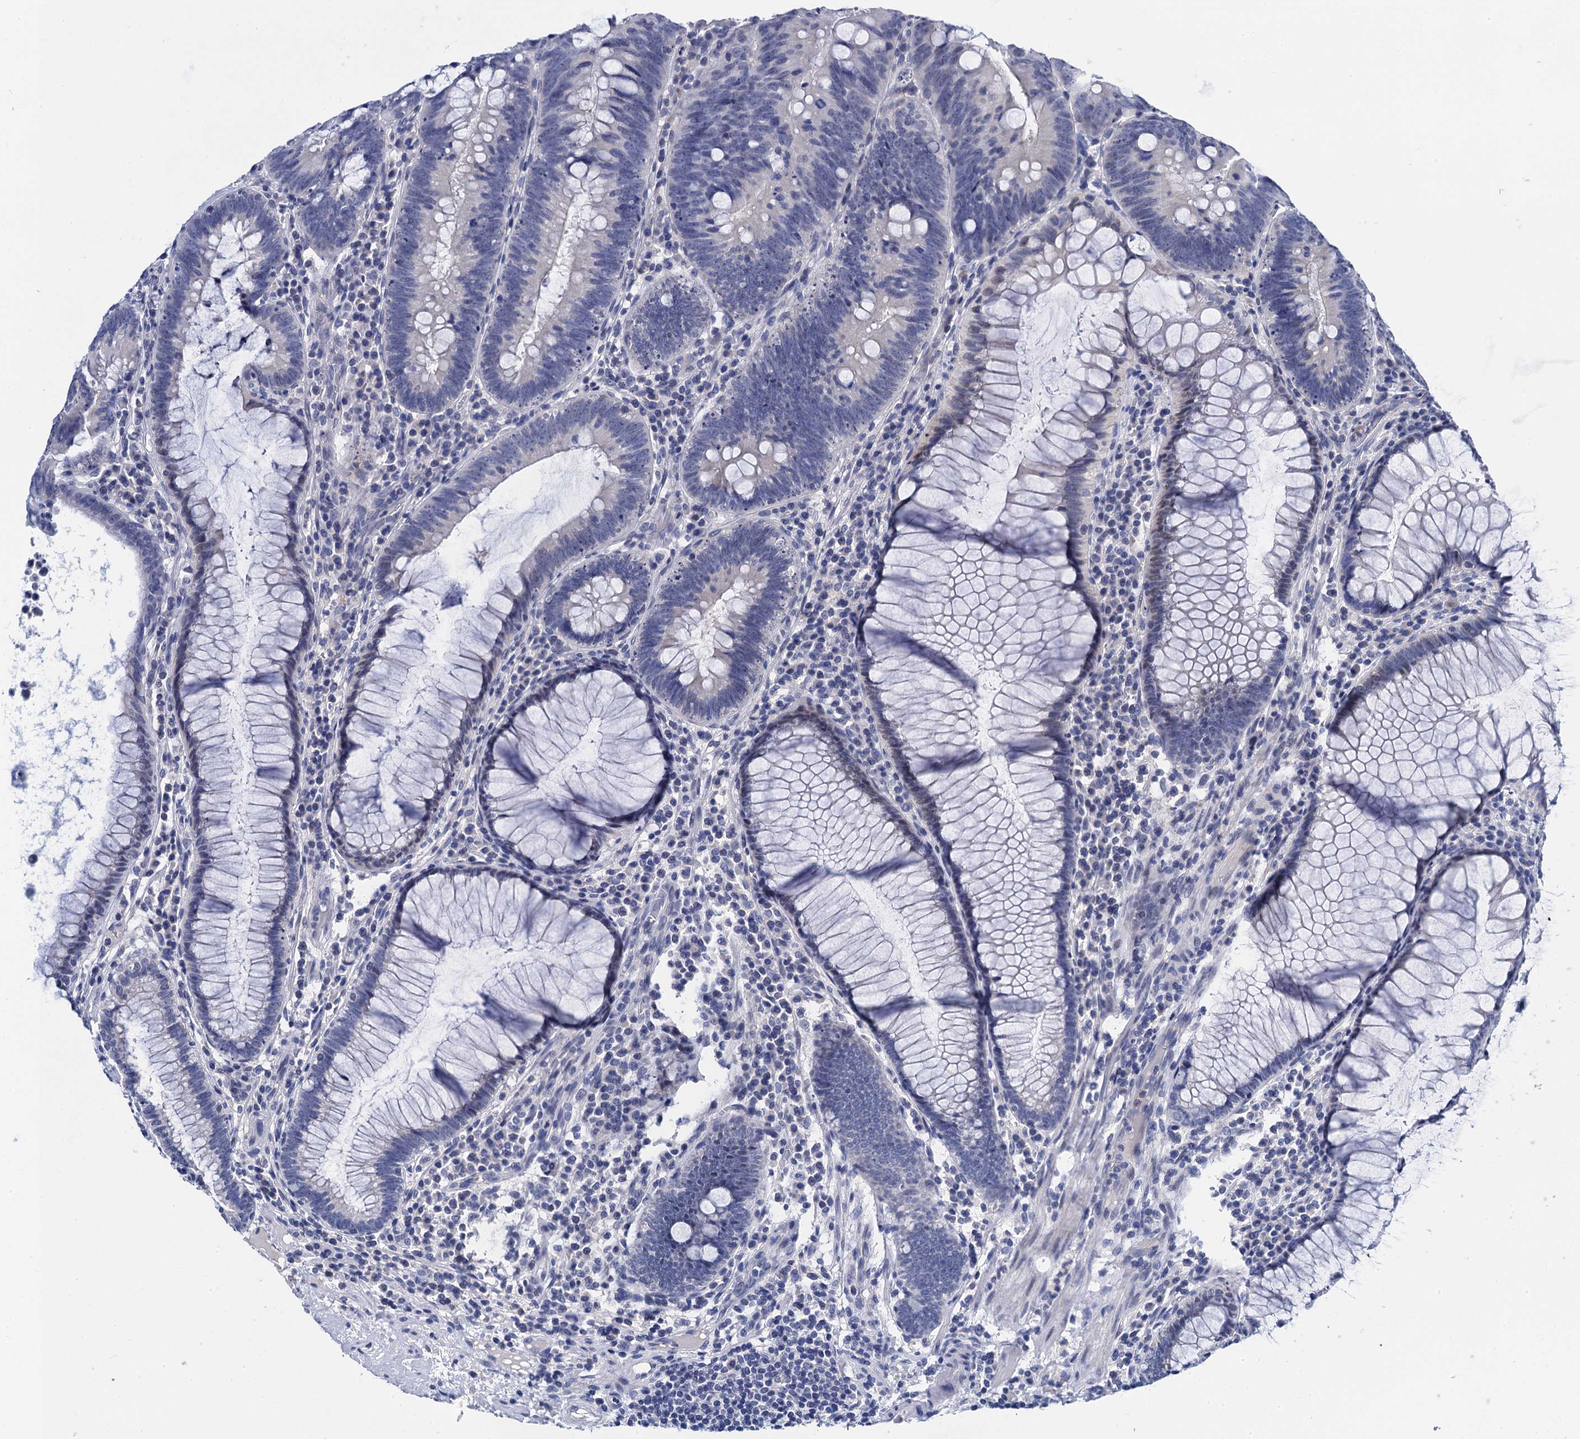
{"staining": {"intensity": "negative", "quantity": "none", "location": "none"}, "tissue": "colorectal cancer", "cell_type": "Tumor cells", "image_type": "cancer", "snomed": [{"axis": "morphology", "description": "Adenocarcinoma, NOS"}, {"axis": "topography", "description": "Rectum"}], "caption": "High magnification brightfield microscopy of colorectal adenocarcinoma stained with DAB (3,3'-diaminobenzidine) (brown) and counterstained with hematoxylin (blue): tumor cells show no significant positivity. (DAB (3,3'-diaminobenzidine) immunohistochemistry with hematoxylin counter stain).", "gene": "LYPD3", "patient": {"sex": "female", "age": 75}}